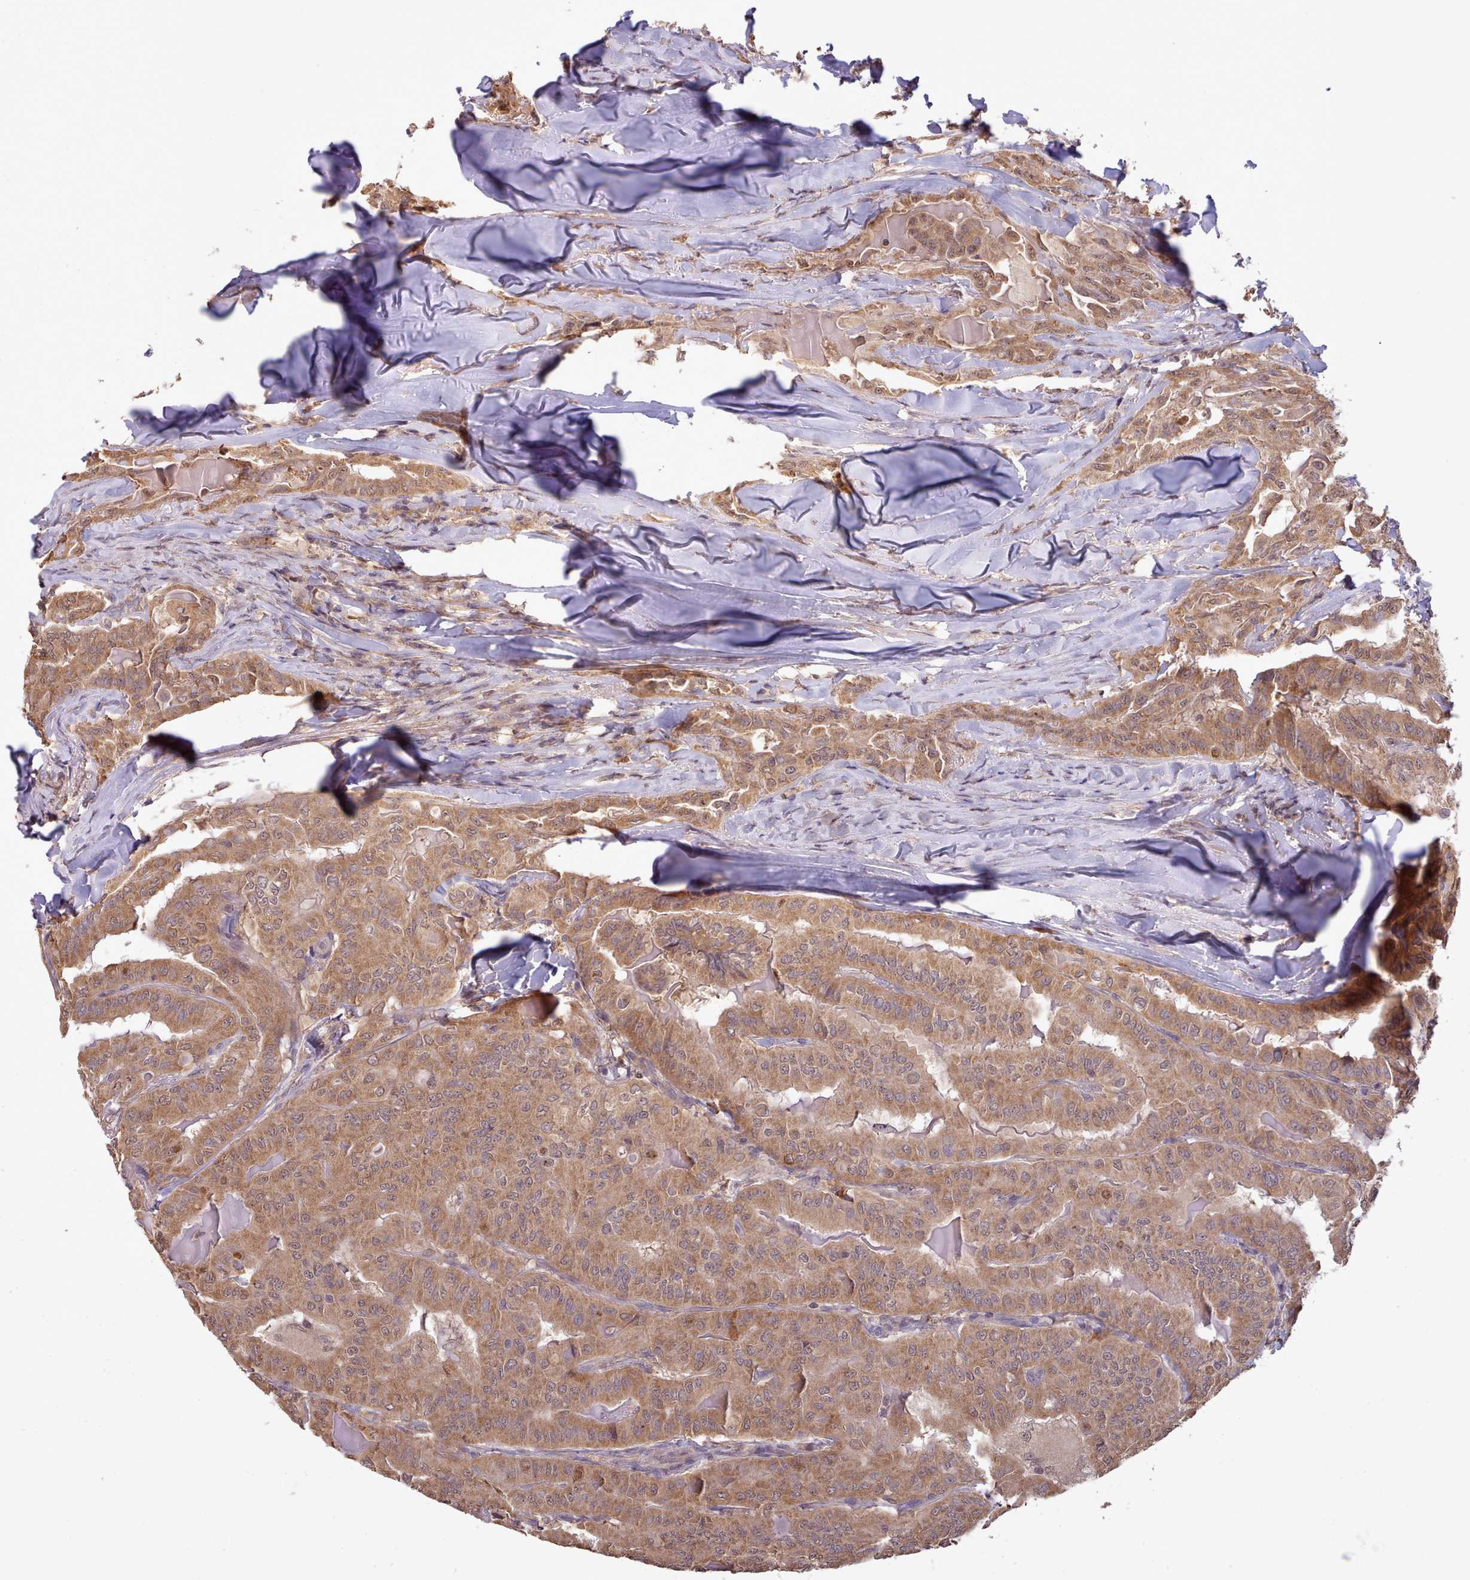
{"staining": {"intensity": "moderate", "quantity": ">75%", "location": "cytoplasmic/membranous"}, "tissue": "thyroid cancer", "cell_type": "Tumor cells", "image_type": "cancer", "snomed": [{"axis": "morphology", "description": "Papillary adenocarcinoma, NOS"}, {"axis": "topography", "description": "Thyroid gland"}], "caption": "IHC histopathology image of human thyroid papillary adenocarcinoma stained for a protein (brown), which exhibits medium levels of moderate cytoplasmic/membranous positivity in about >75% of tumor cells.", "gene": "PIP4P1", "patient": {"sex": "female", "age": 68}}